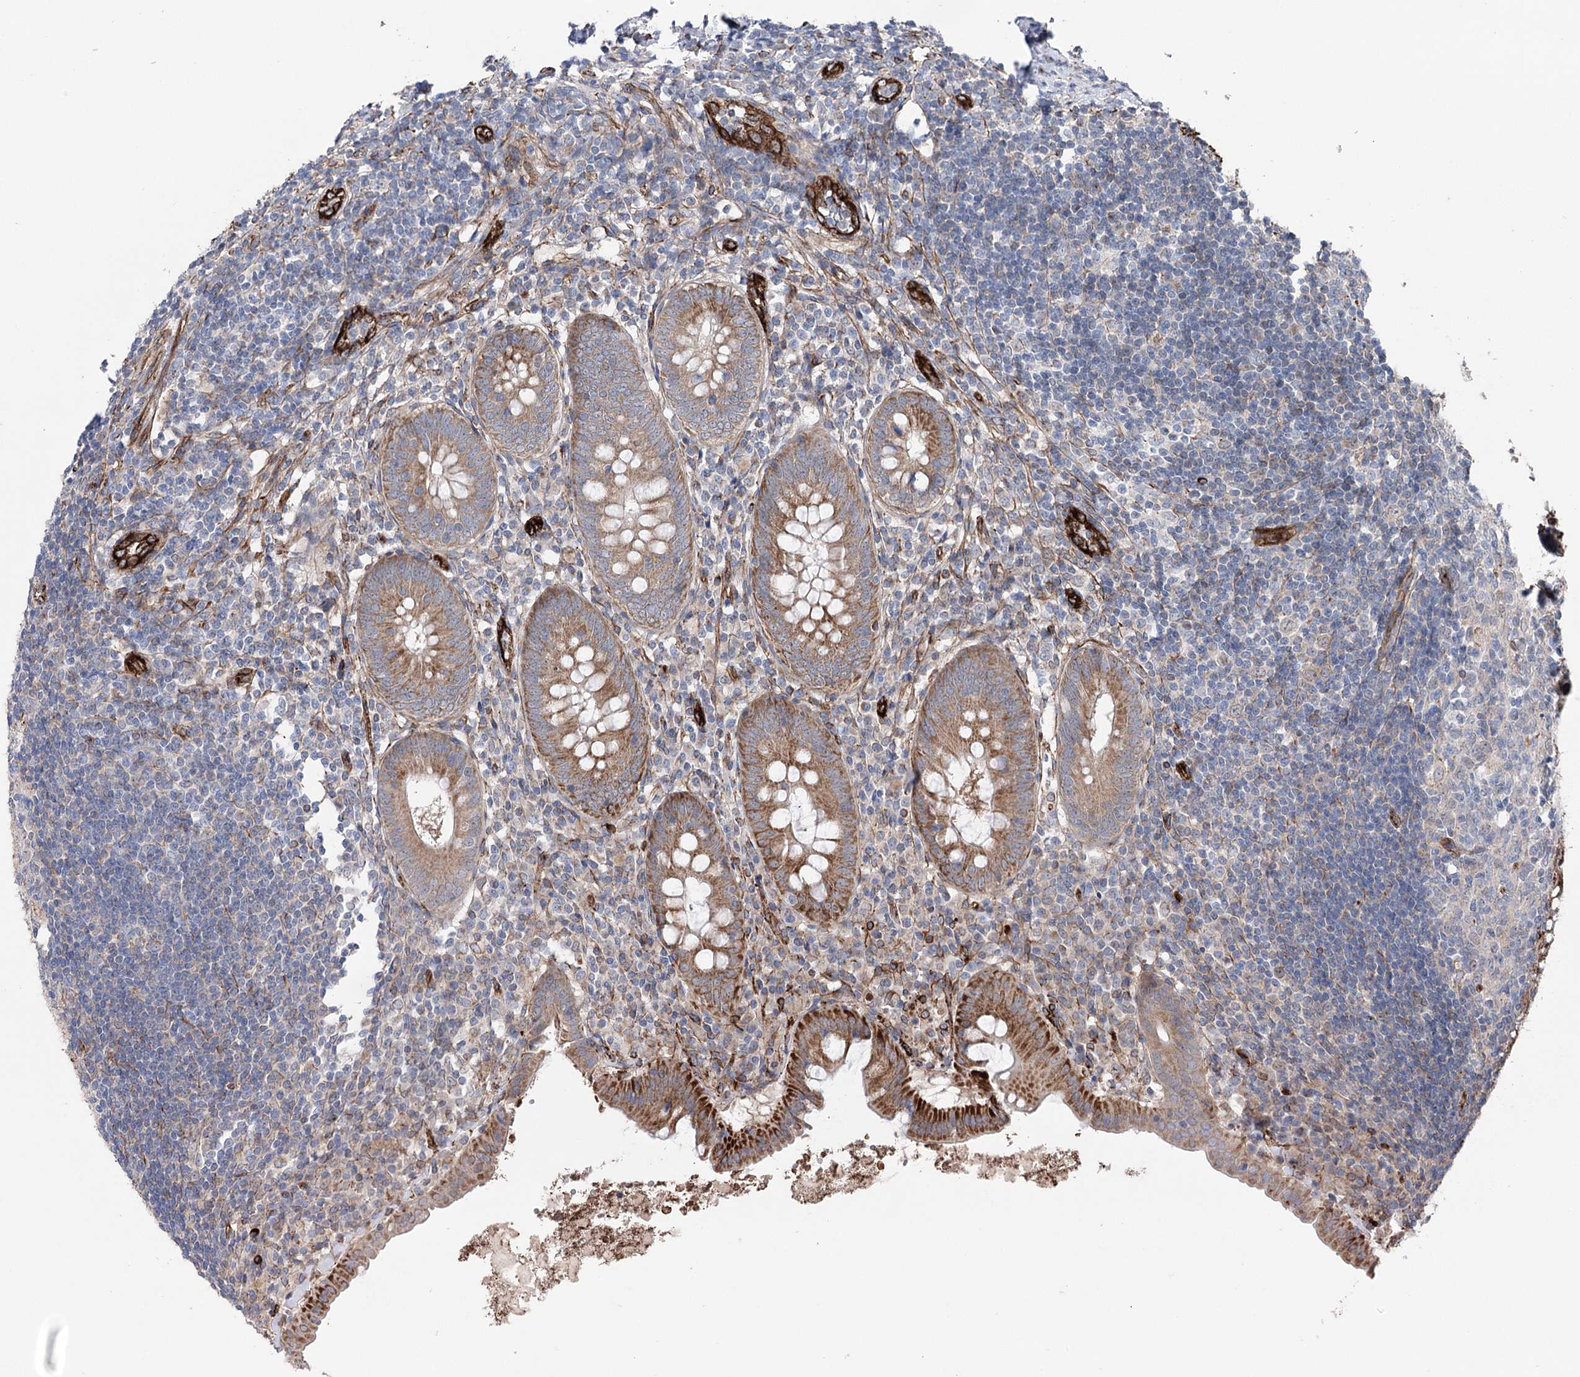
{"staining": {"intensity": "strong", "quantity": ">75%", "location": "cytoplasmic/membranous"}, "tissue": "appendix", "cell_type": "Glandular cells", "image_type": "normal", "snomed": [{"axis": "morphology", "description": "Normal tissue, NOS"}, {"axis": "topography", "description": "Appendix"}], "caption": "DAB immunohistochemical staining of benign appendix demonstrates strong cytoplasmic/membranous protein expression in approximately >75% of glandular cells. (brown staining indicates protein expression, while blue staining denotes nuclei).", "gene": "MIB1", "patient": {"sex": "female", "age": 54}}